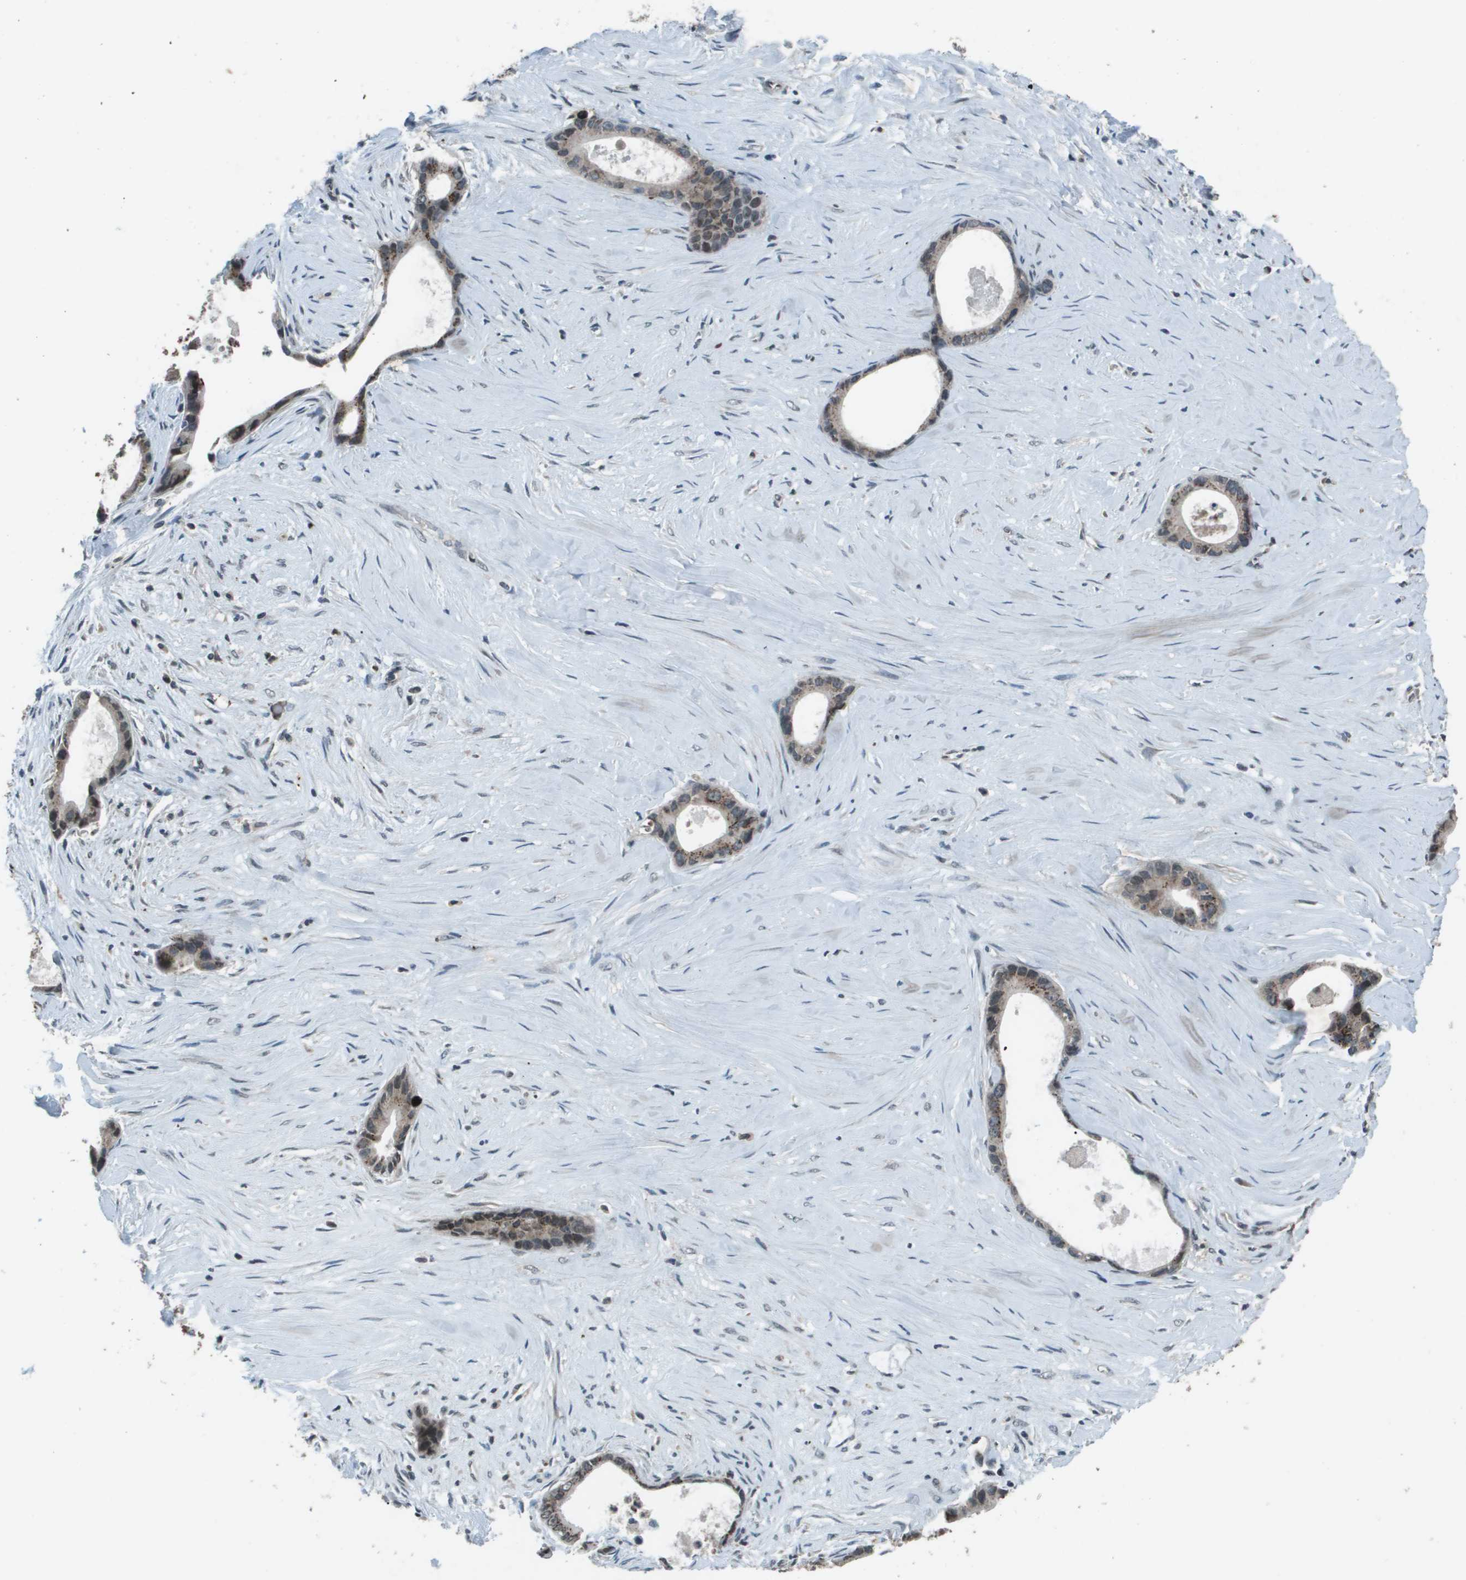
{"staining": {"intensity": "weak", "quantity": "<25%", "location": "cytoplasmic/membranous"}, "tissue": "liver cancer", "cell_type": "Tumor cells", "image_type": "cancer", "snomed": [{"axis": "morphology", "description": "Cholangiocarcinoma"}, {"axis": "topography", "description": "Liver"}], "caption": "There is no significant positivity in tumor cells of liver cholangiocarcinoma. (DAB (3,3'-diaminobenzidine) immunohistochemistry (IHC) with hematoxylin counter stain).", "gene": "GOSR2", "patient": {"sex": "female", "age": 55}}